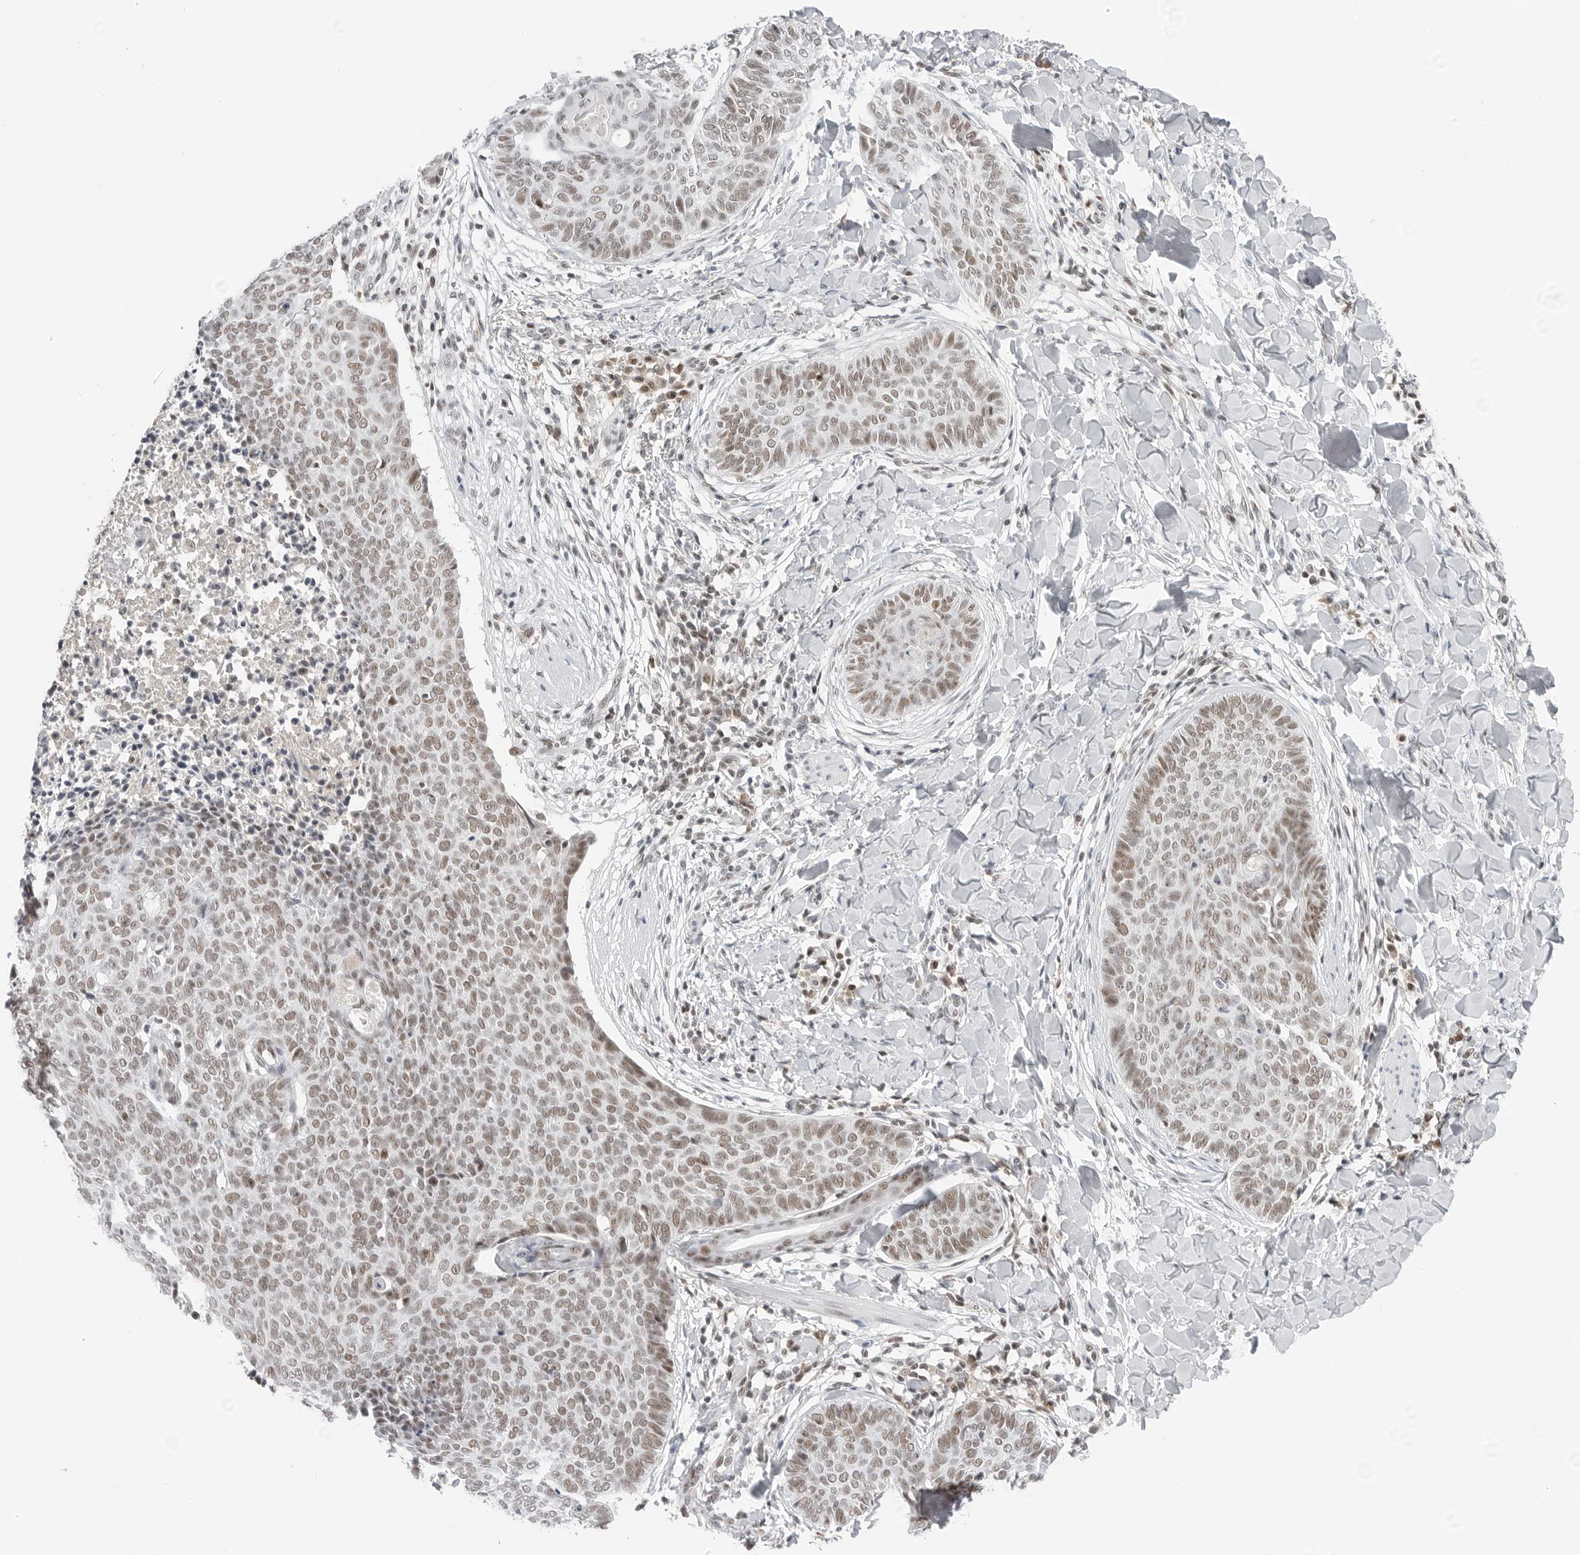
{"staining": {"intensity": "weak", "quantity": ">75%", "location": "nuclear"}, "tissue": "skin cancer", "cell_type": "Tumor cells", "image_type": "cancer", "snomed": [{"axis": "morphology", "description": "Normal tissue, NOS"}, {"axis": "morphology", "description": "Basal cell carcinoma"}, {"axis": "topography", "description": "Skin"}], "caption": "This histopathology image reveals immunohistochemistry staining of human basal cell carcinoma (skin), with low weak nuclear positivity in approximately >75% of tumor cells.", "gene": "WRAP53", "patient": {"sex": "male", "age": 50}}